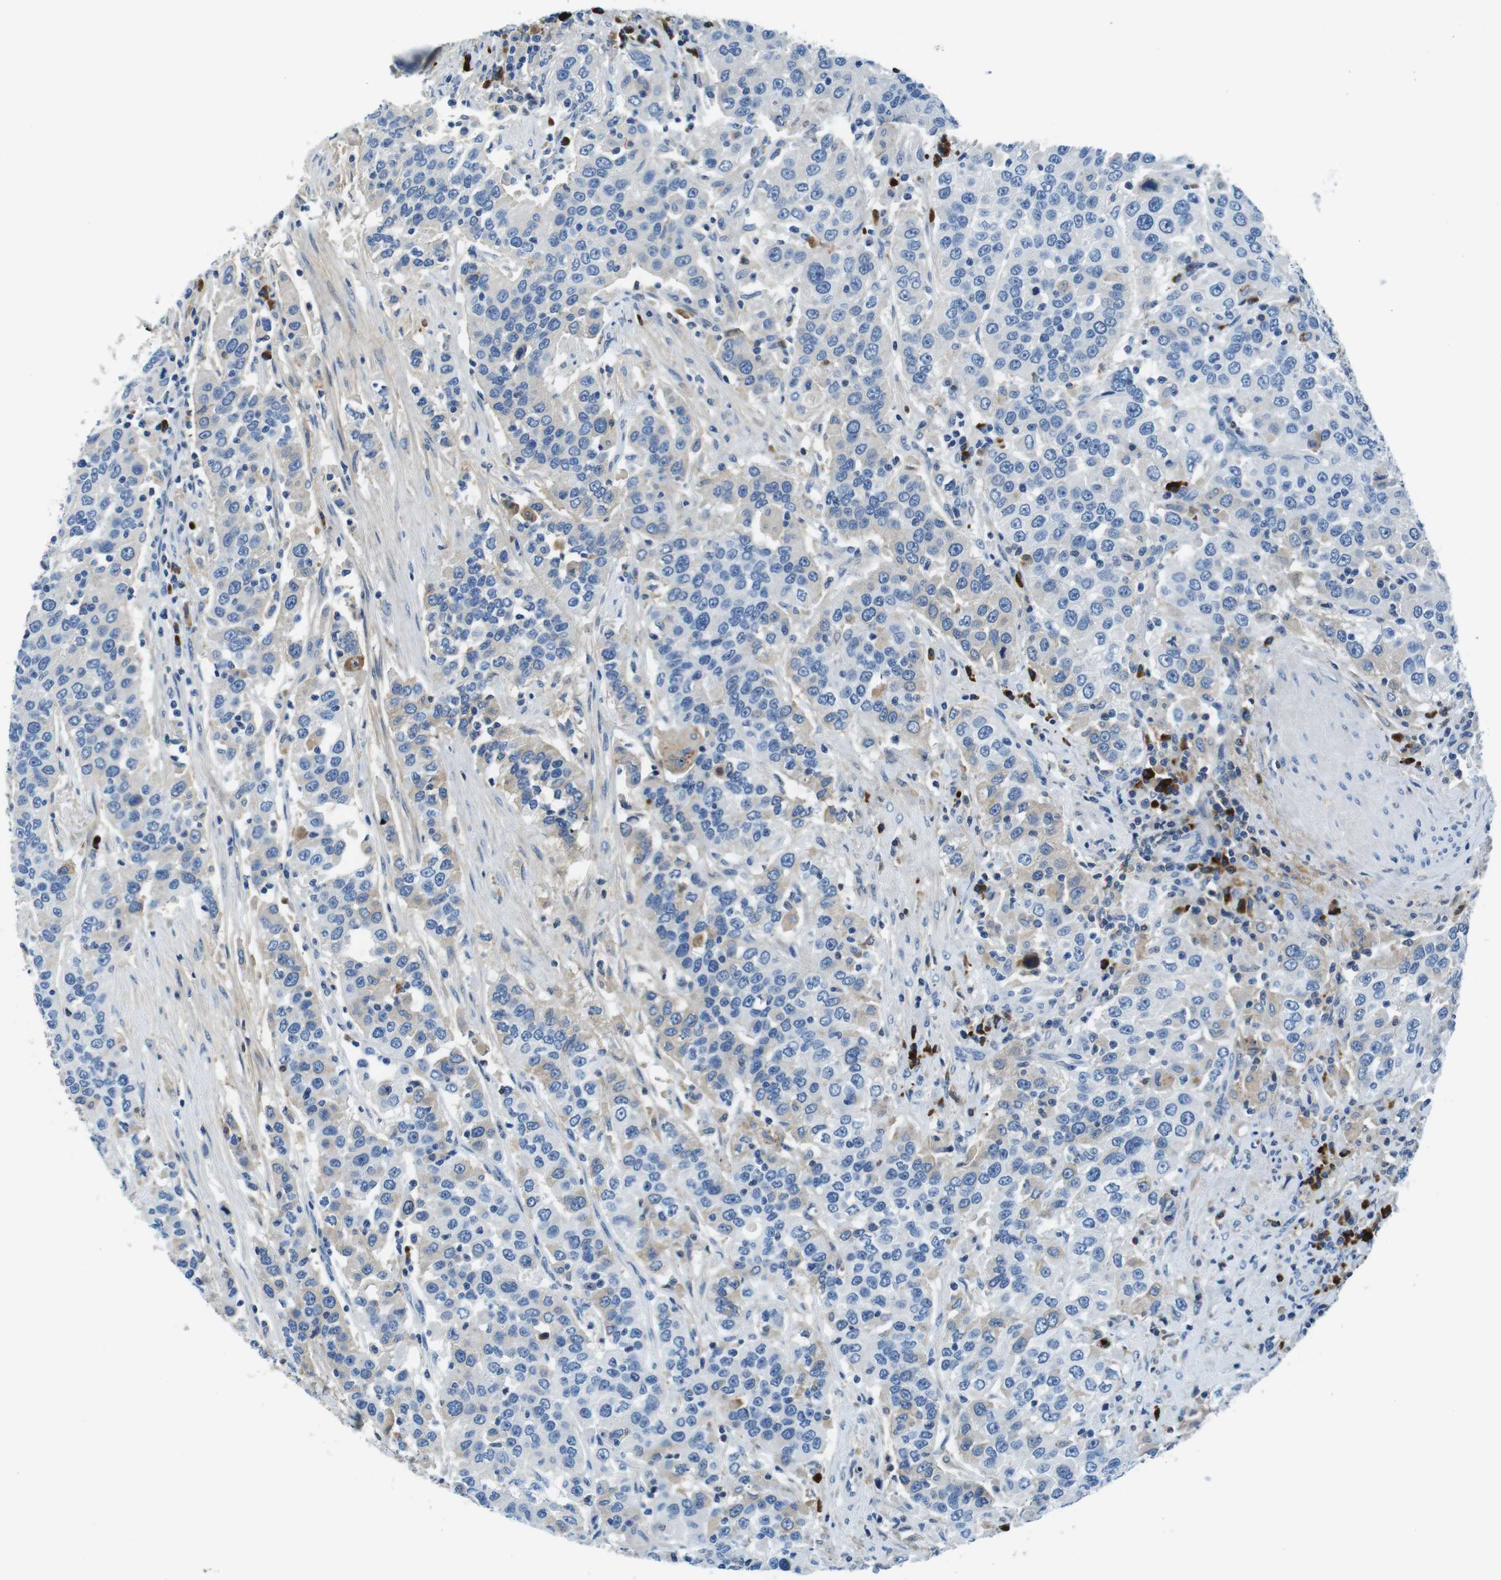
{"staining": {"intensity": "weak", "quantity": "<25%", "location": "cytoplasmic/membranous"}, "tissue": "urothelial cancer", "cell_type": "Tumor cells", "image_type": "cancer", "snomed": [{"axis": "morphology", "description": "Urothelial carcinoma, High grade"}, {"axis": "topography", "description": "Urinary bladder"}], "caption": "Urothelial carcinoma (high-grade) stained for a protein using immunohistochemistry demonstrates no positivity tumor cells.", "gene": "IGKC", "patient": {"sex": "female", "age": 80}}